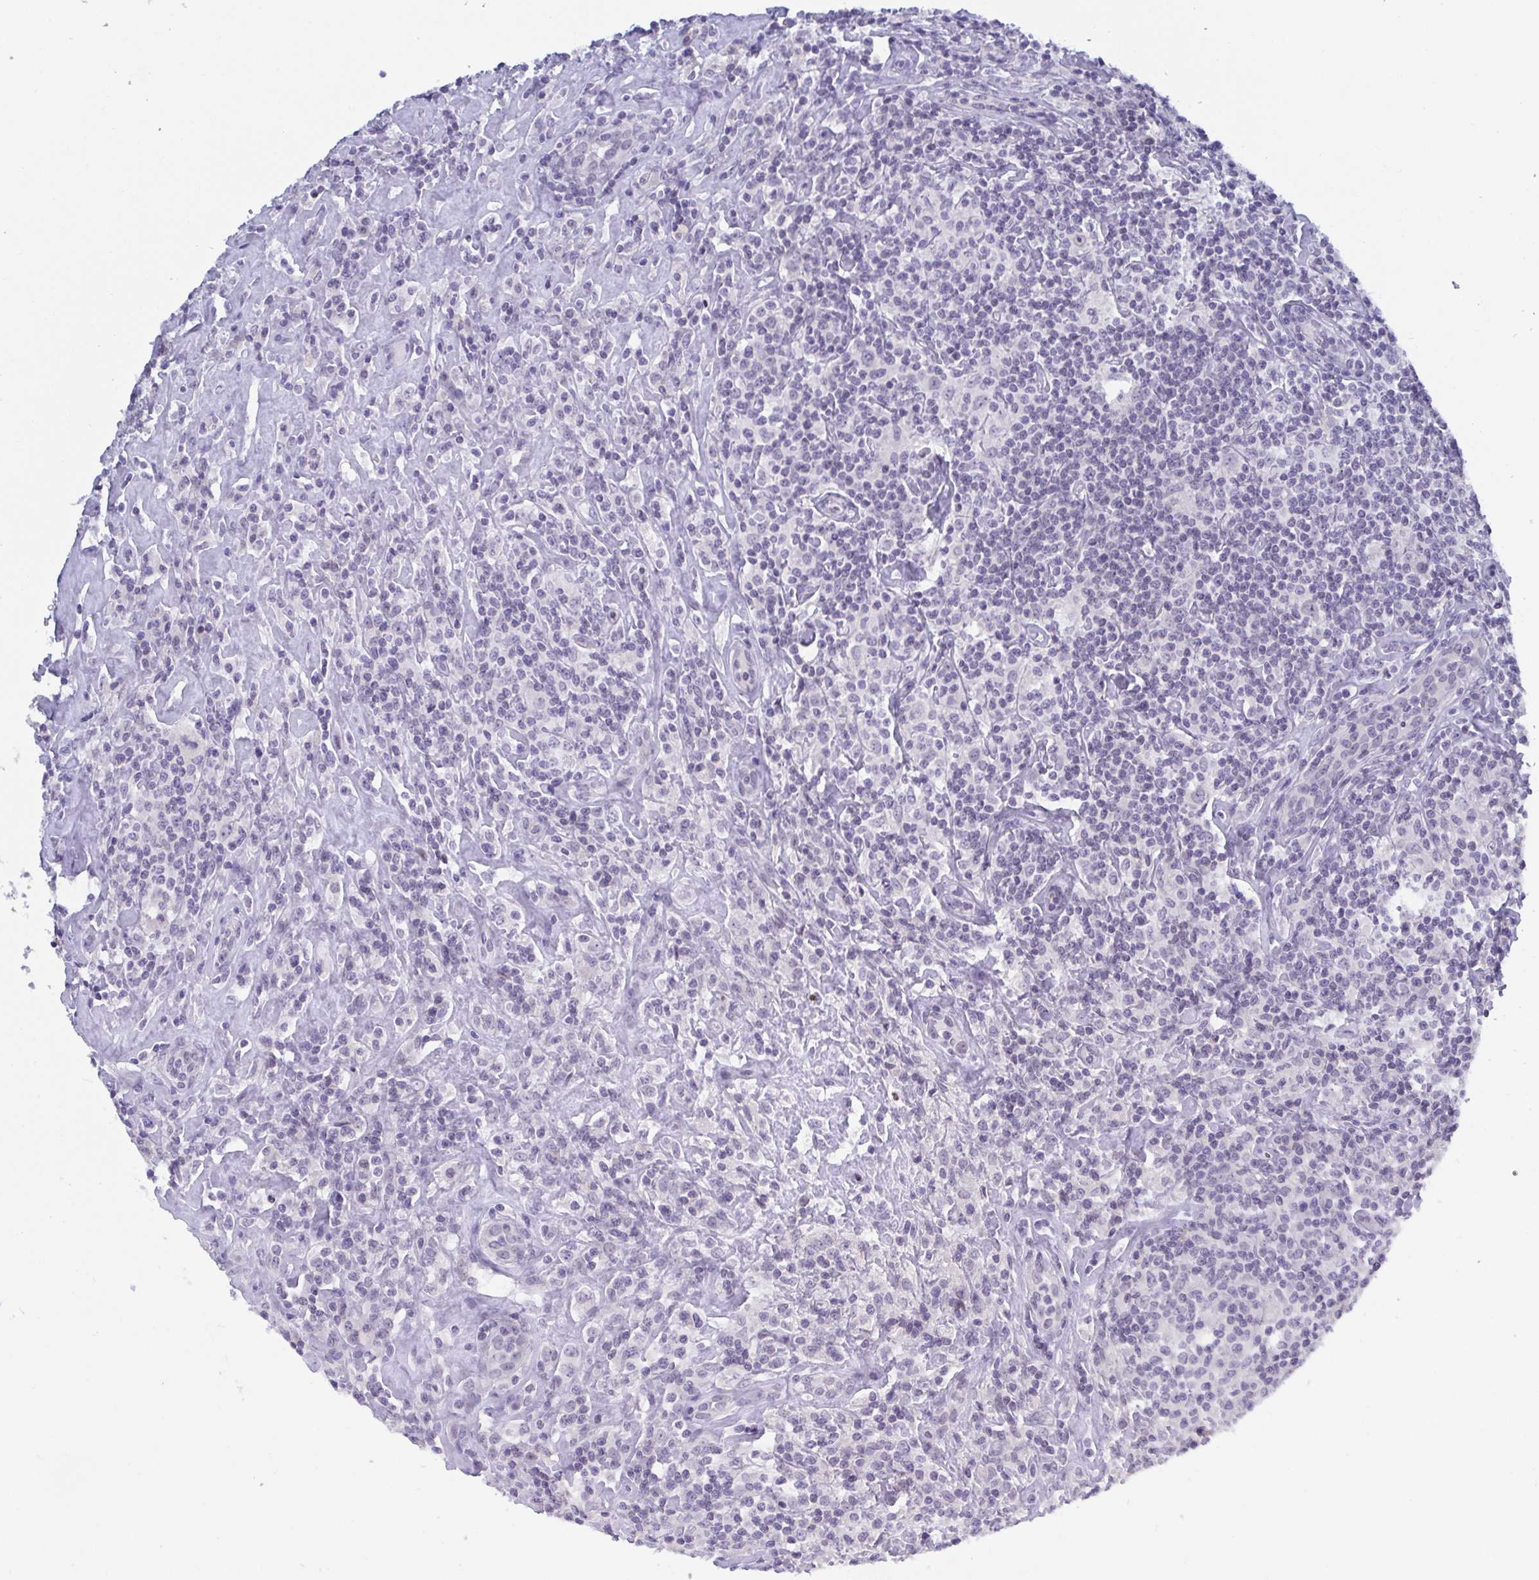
{"staining": {"intensity": "negative", "quantity": "none", "location": "none"}, "tissue": "lymphoma", "cell_type": "Tumor cells", "image_type": "cancer", "snomed": [{"axis": "morphology", "description": "Hodgkin's disease, NOS"}, {"axis": "morphology", "description": "Hodgkin's lymphoma, nodular sclerosis"}, {"axis": "topography", "description": "Lymph node"}], "caption": "Histopathology image shows no significant protein positivity in tumor cells of Hodgkin's lymphoma, nodular sclerosis.", "gene": "BMAL2", "patient": {"sex": "female", "age": 10}}